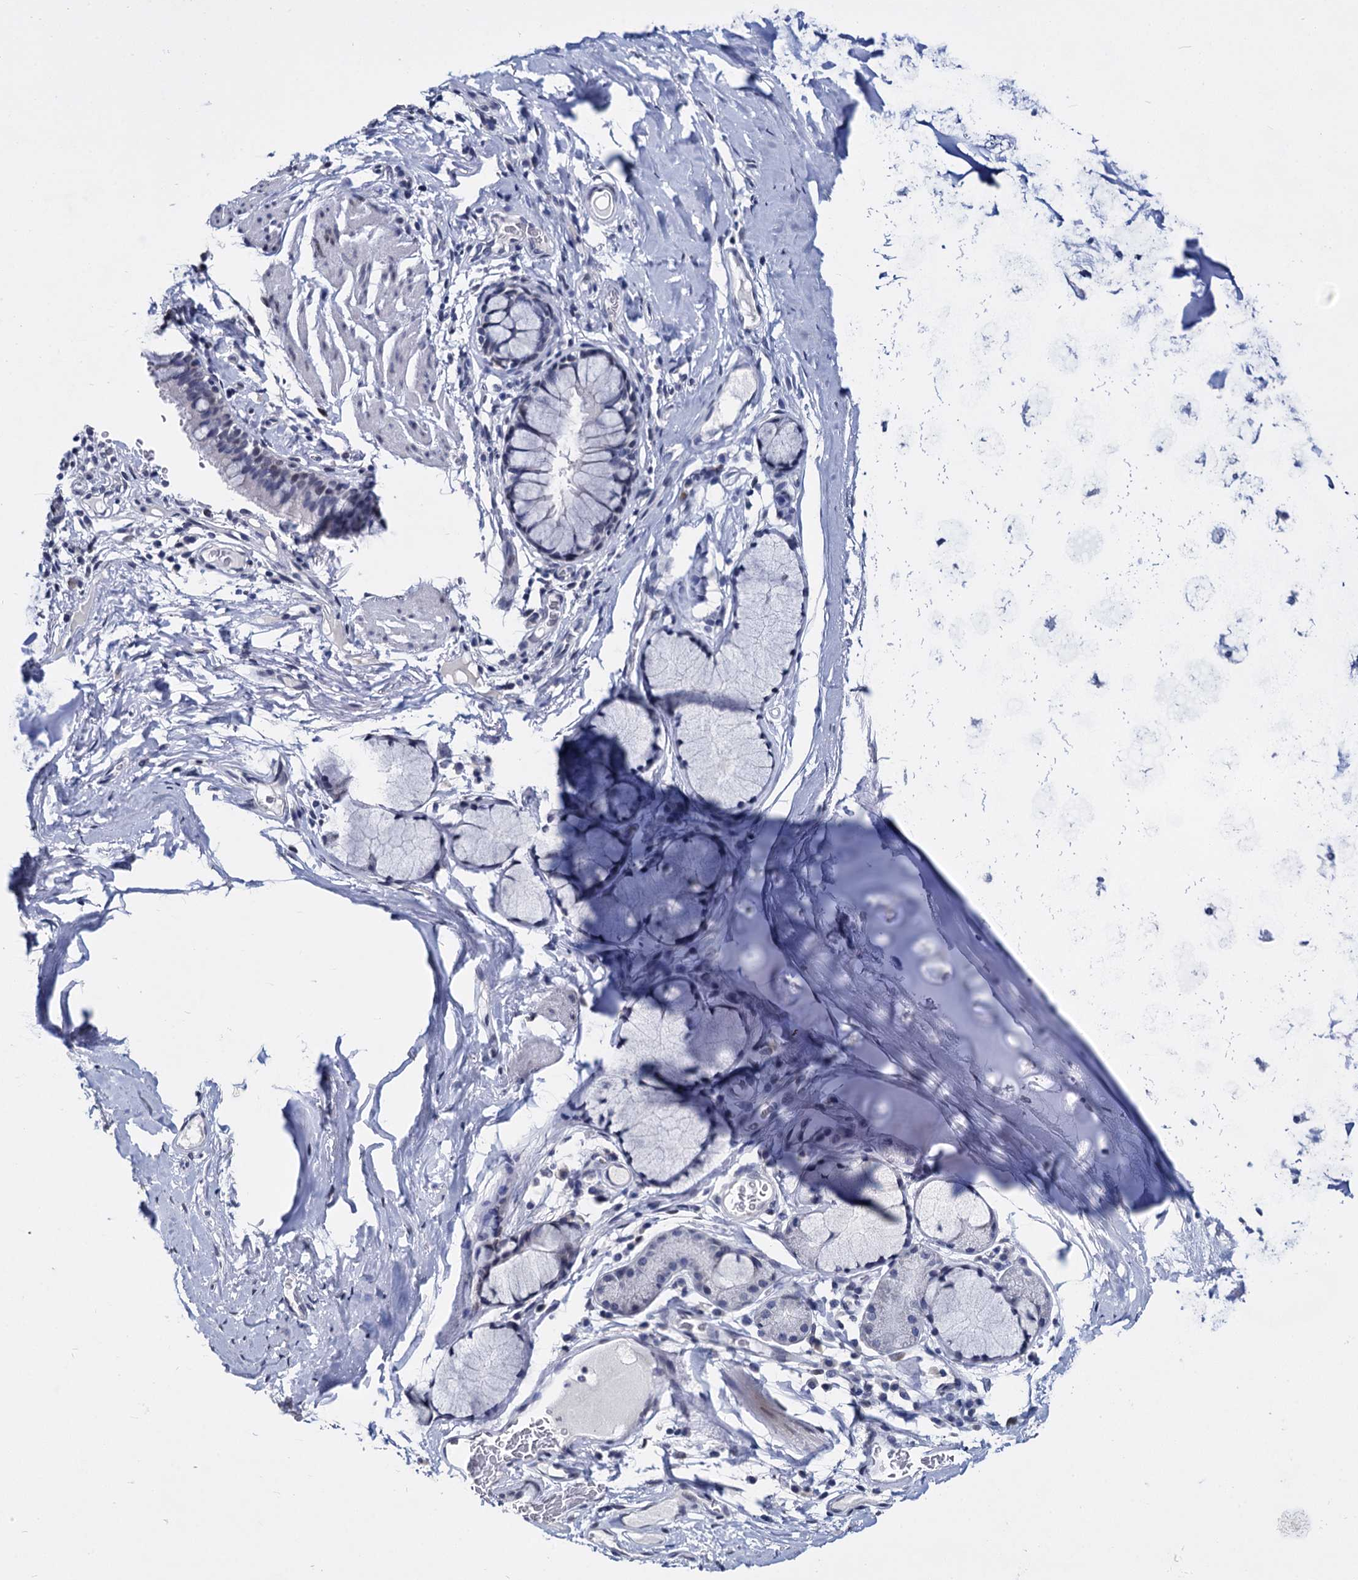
{"staining": {"intensity": "negative", "quantity": "none", "location": "none"}, "tissue": "bronchus", "cell_type": "Respiratory epithelial cells", "image_type": "normal", "snomed": [{"axis": "morphology", "description": "Normal tissue, NOS"}, {"axis": "topography", "description": "Cartilage tissue"}, {"axis": "topography", "description": "Bronchus"}], "caption": "High power microscopy image of an IHC histopathology image of normal bronchus, revealing no significant expression in respiratory epithelial cells.", "gene": "MAGEA4", "patient": {"sex": "female", "age": 36}}